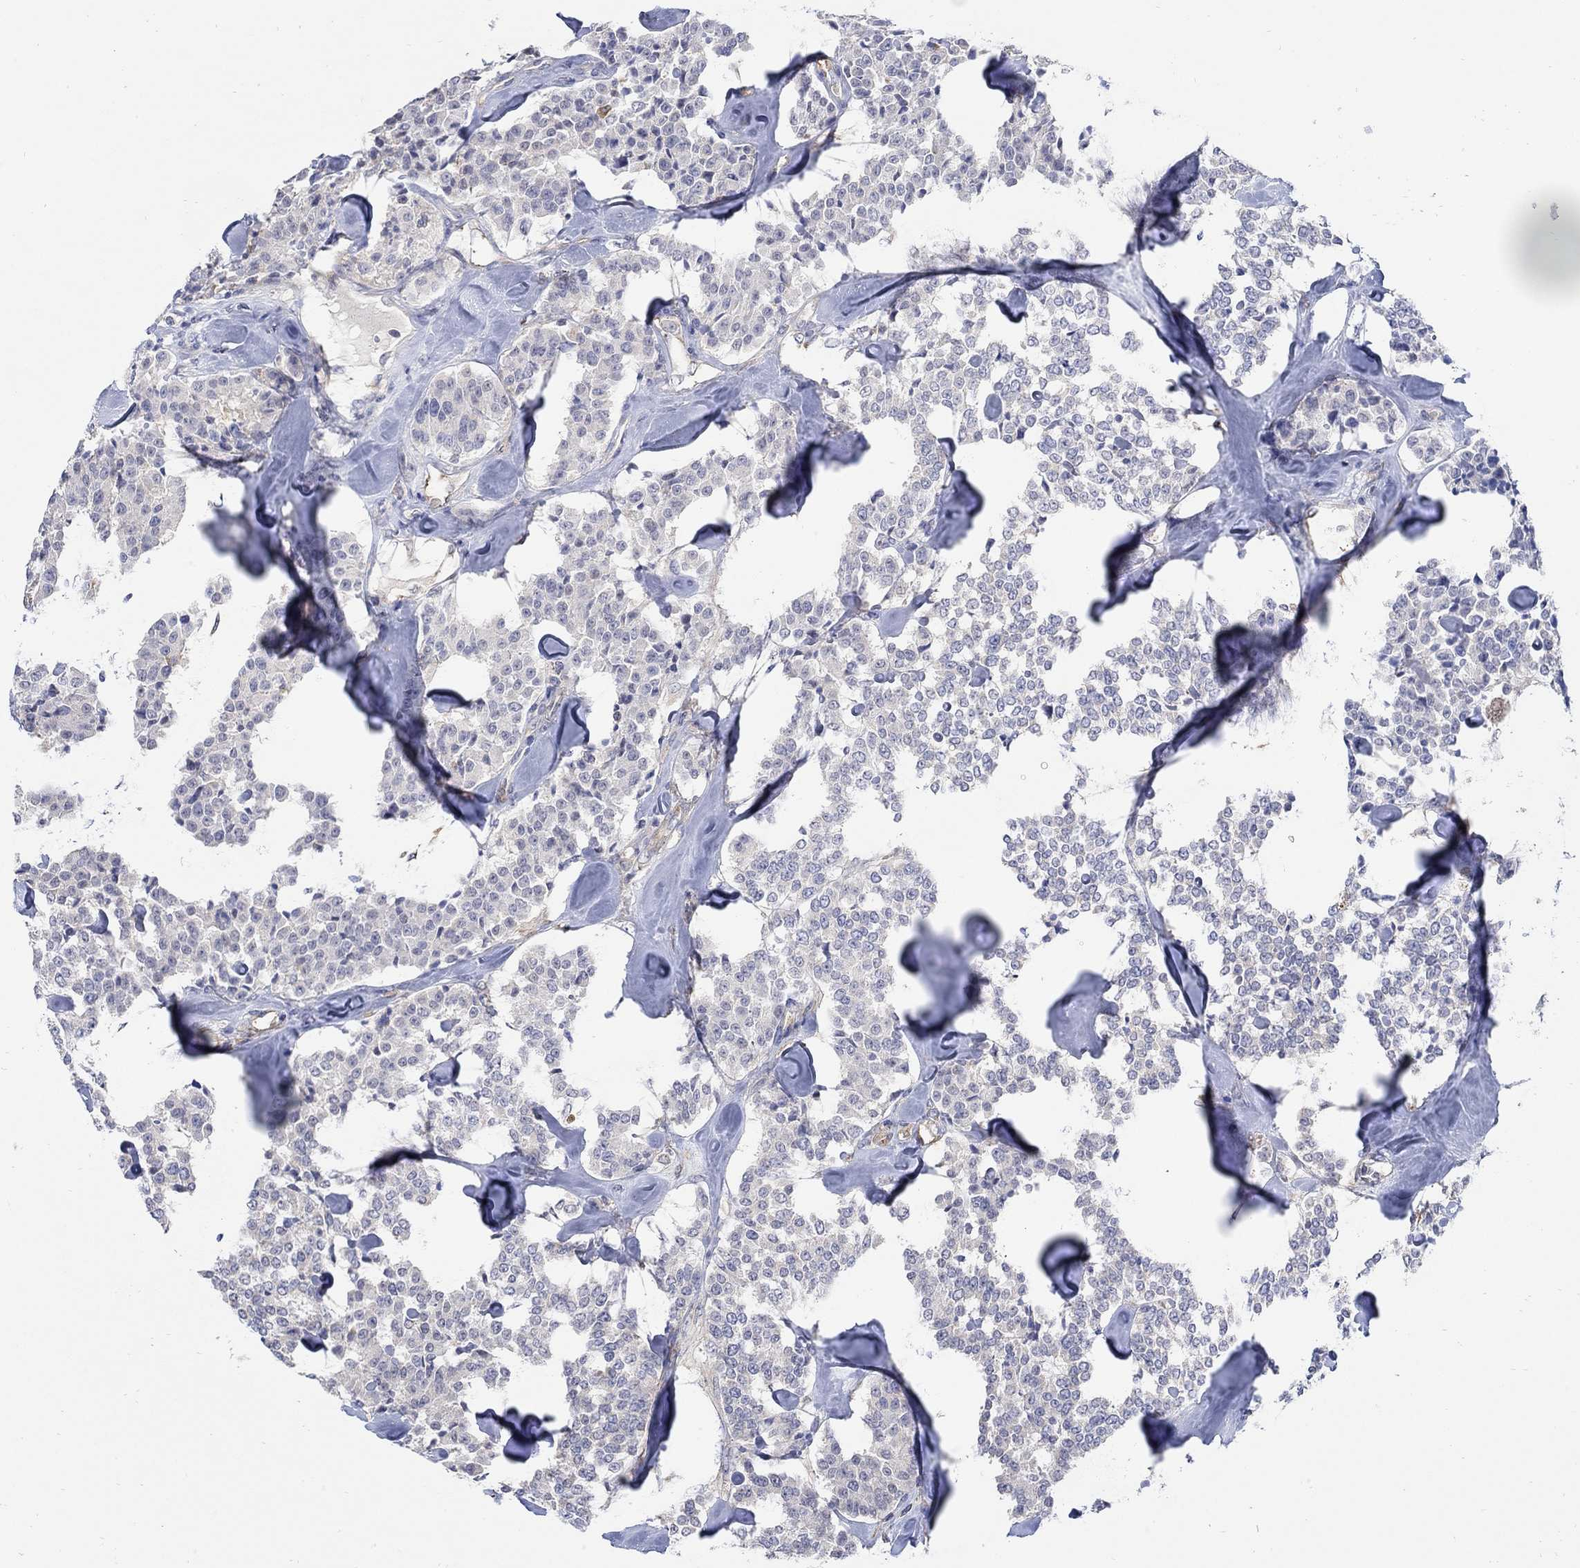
{"staining": {"intensity": "negative", "quantity": "none", "location": "none"}, "tissue": "carcinoid", "cell_type": "Tumor cells", "image_type": "cancer", "snomed": [{"axis": "morphology", "description": "Carcinoid, malignant, NOS"}, {"axis": "topography", "description": "Pancreas"}], "caption": "Tumor cells are negative for brown protein staining in carcinoid (malignant).", "gene": "TEKT3", "patient": {"sex": "male", "age": 41}}